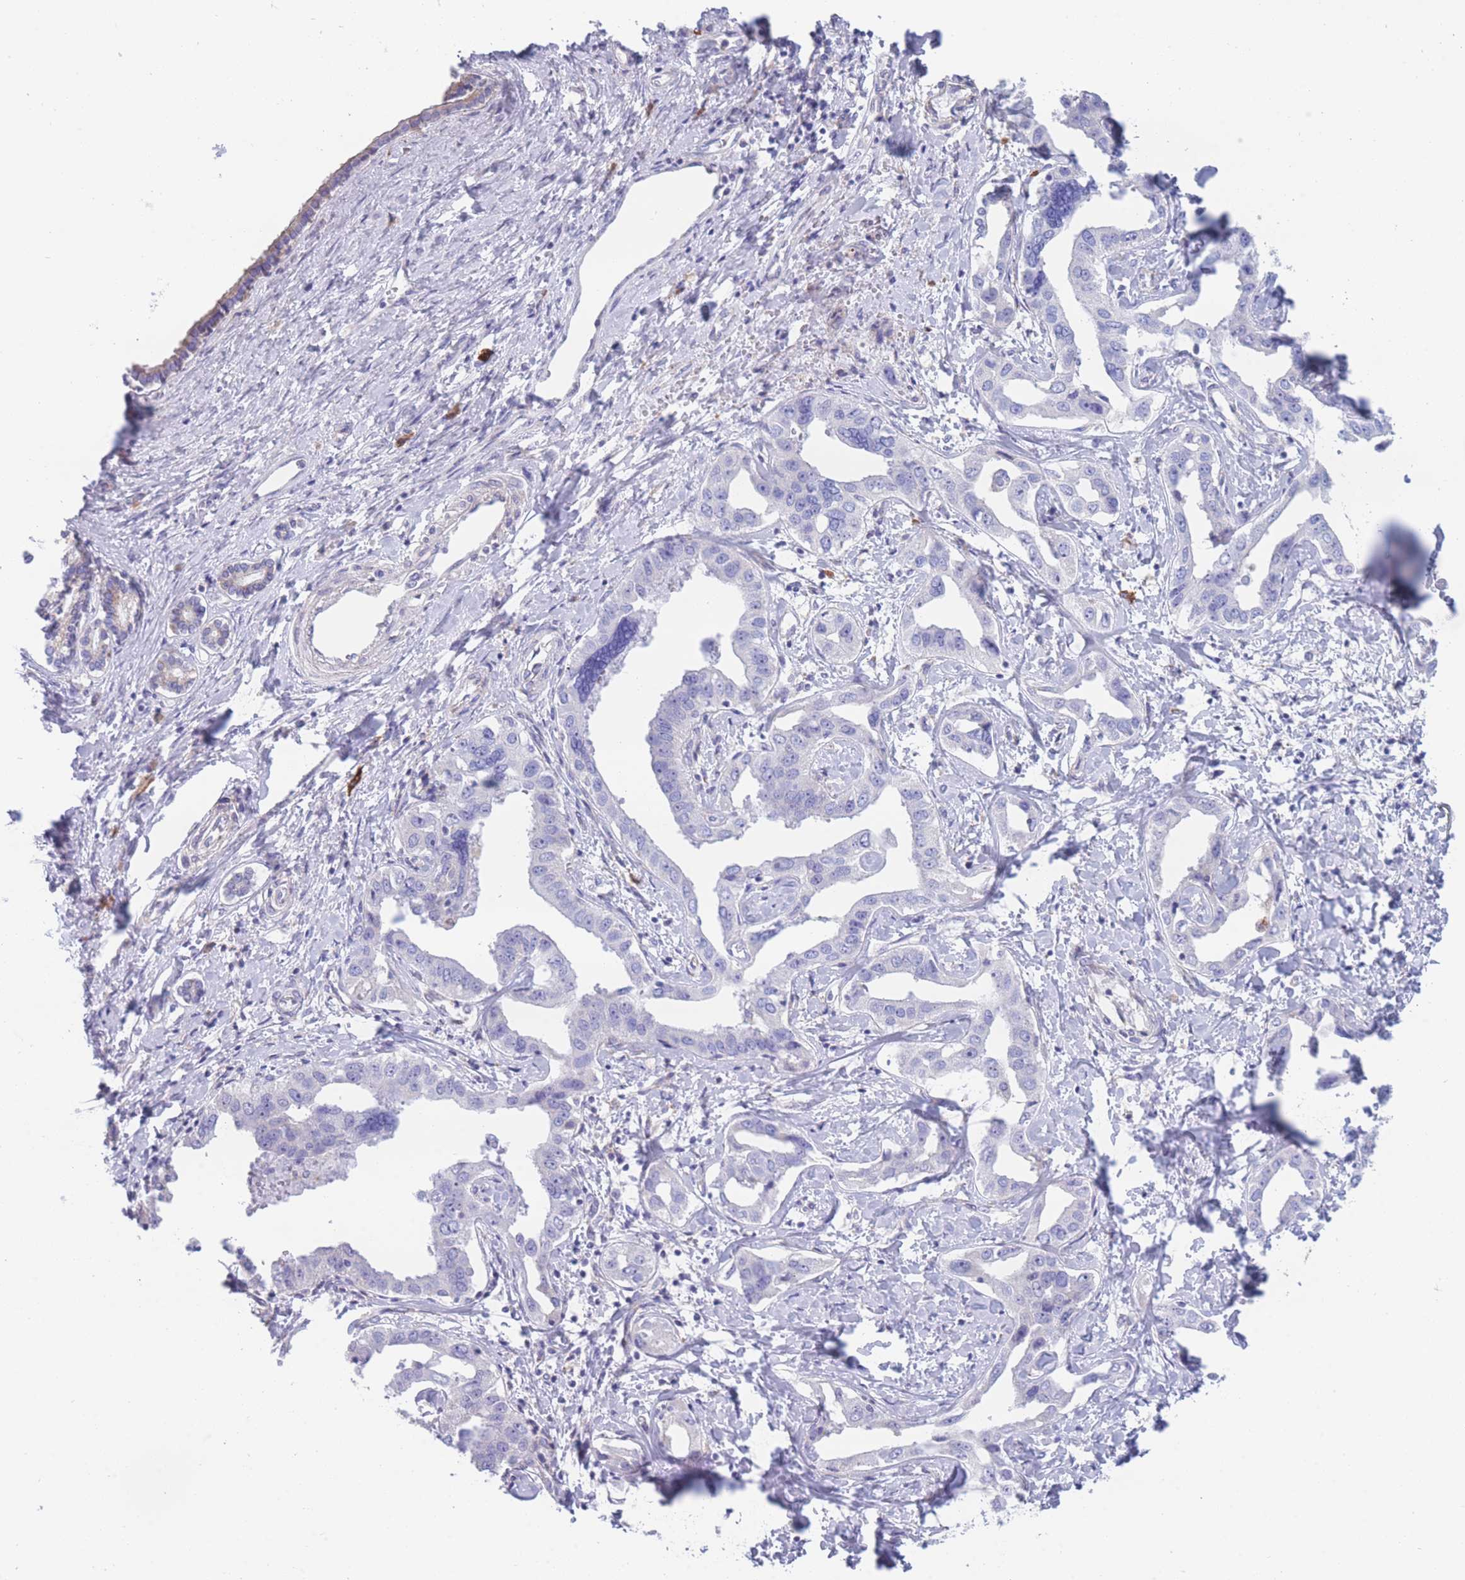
{"staining": {"intensity": "negative", "quantity": "none", "location": "none"}, "tissue": "liver cancer", "cell_type": "Tumor cells", "image_type": "cancer", "snomed": [{"axis": "morphology", "description": "Cholangiocarcinoma"}, {"axis": "topography", "description": "Liver"}], "caption": "High power microscopy micrograph of an immunohistochemistry micrograph of liver cancer, revealing no significant expression in tumor cells.", "gene": "XKR8", "patient": {"sex": "male", "age": 59}}